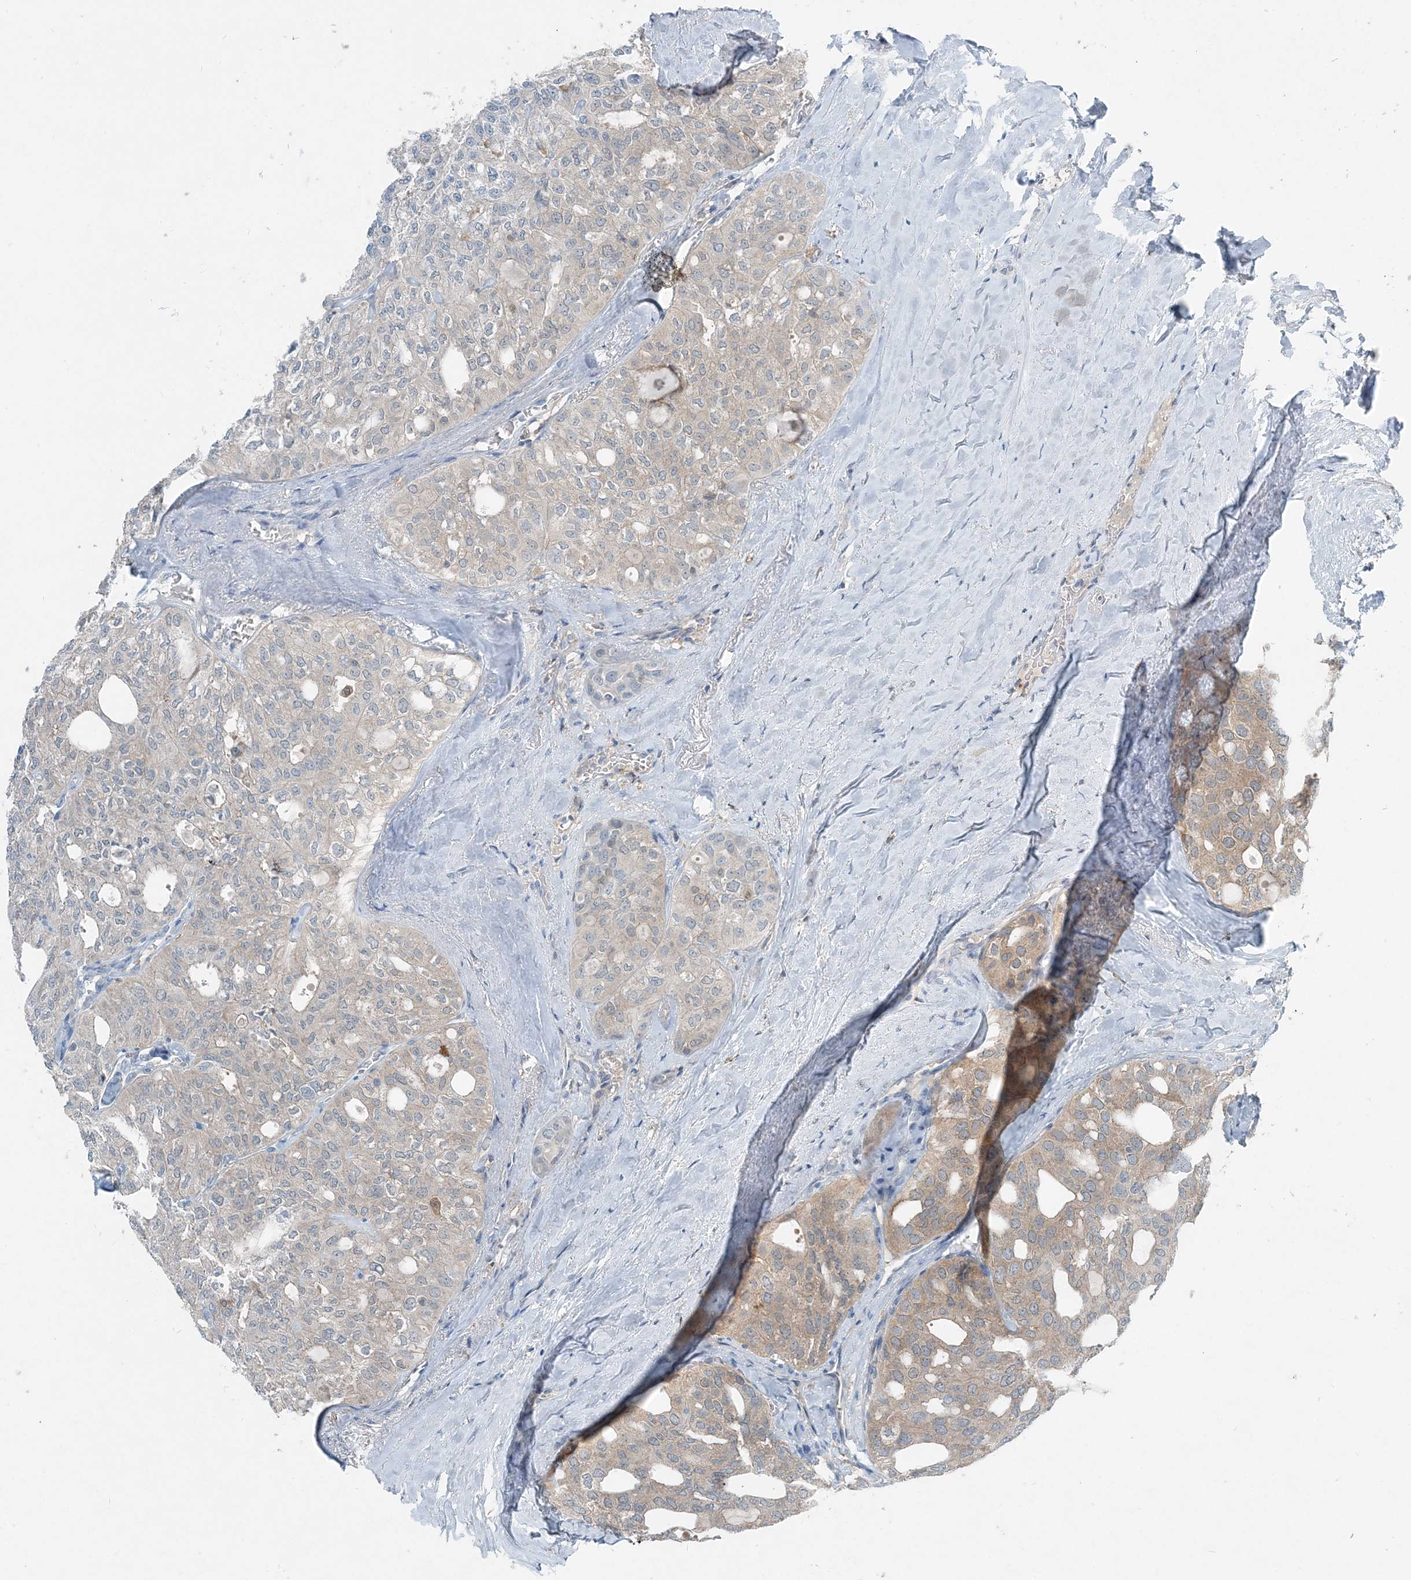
{"staining": {"intensity": "weak", "quantity": "<25%", "location": "cytoplasmic/membranous"}, "tissue": "thyroid cancer", "cell_type": "Tumor cells", "image_type": "cancer", "snomed": [{"axis": "morphology", "description": "Follicular adenoma carcinoma, NOS"}, {"axis": "topography", "description": "Thyroid gland"}], "caption": "Tumor cells show no significant protein positivity in follicular adenoma carcinoma (thyroid). Brightfield microscopy of IHC stained with DAB (3,3'-diaminobenzidine) (brown) and hematoxylin (blue), captured at high magnification.", "gene": "ARMH1", "patient": {"sex": "male", "age": 75}}